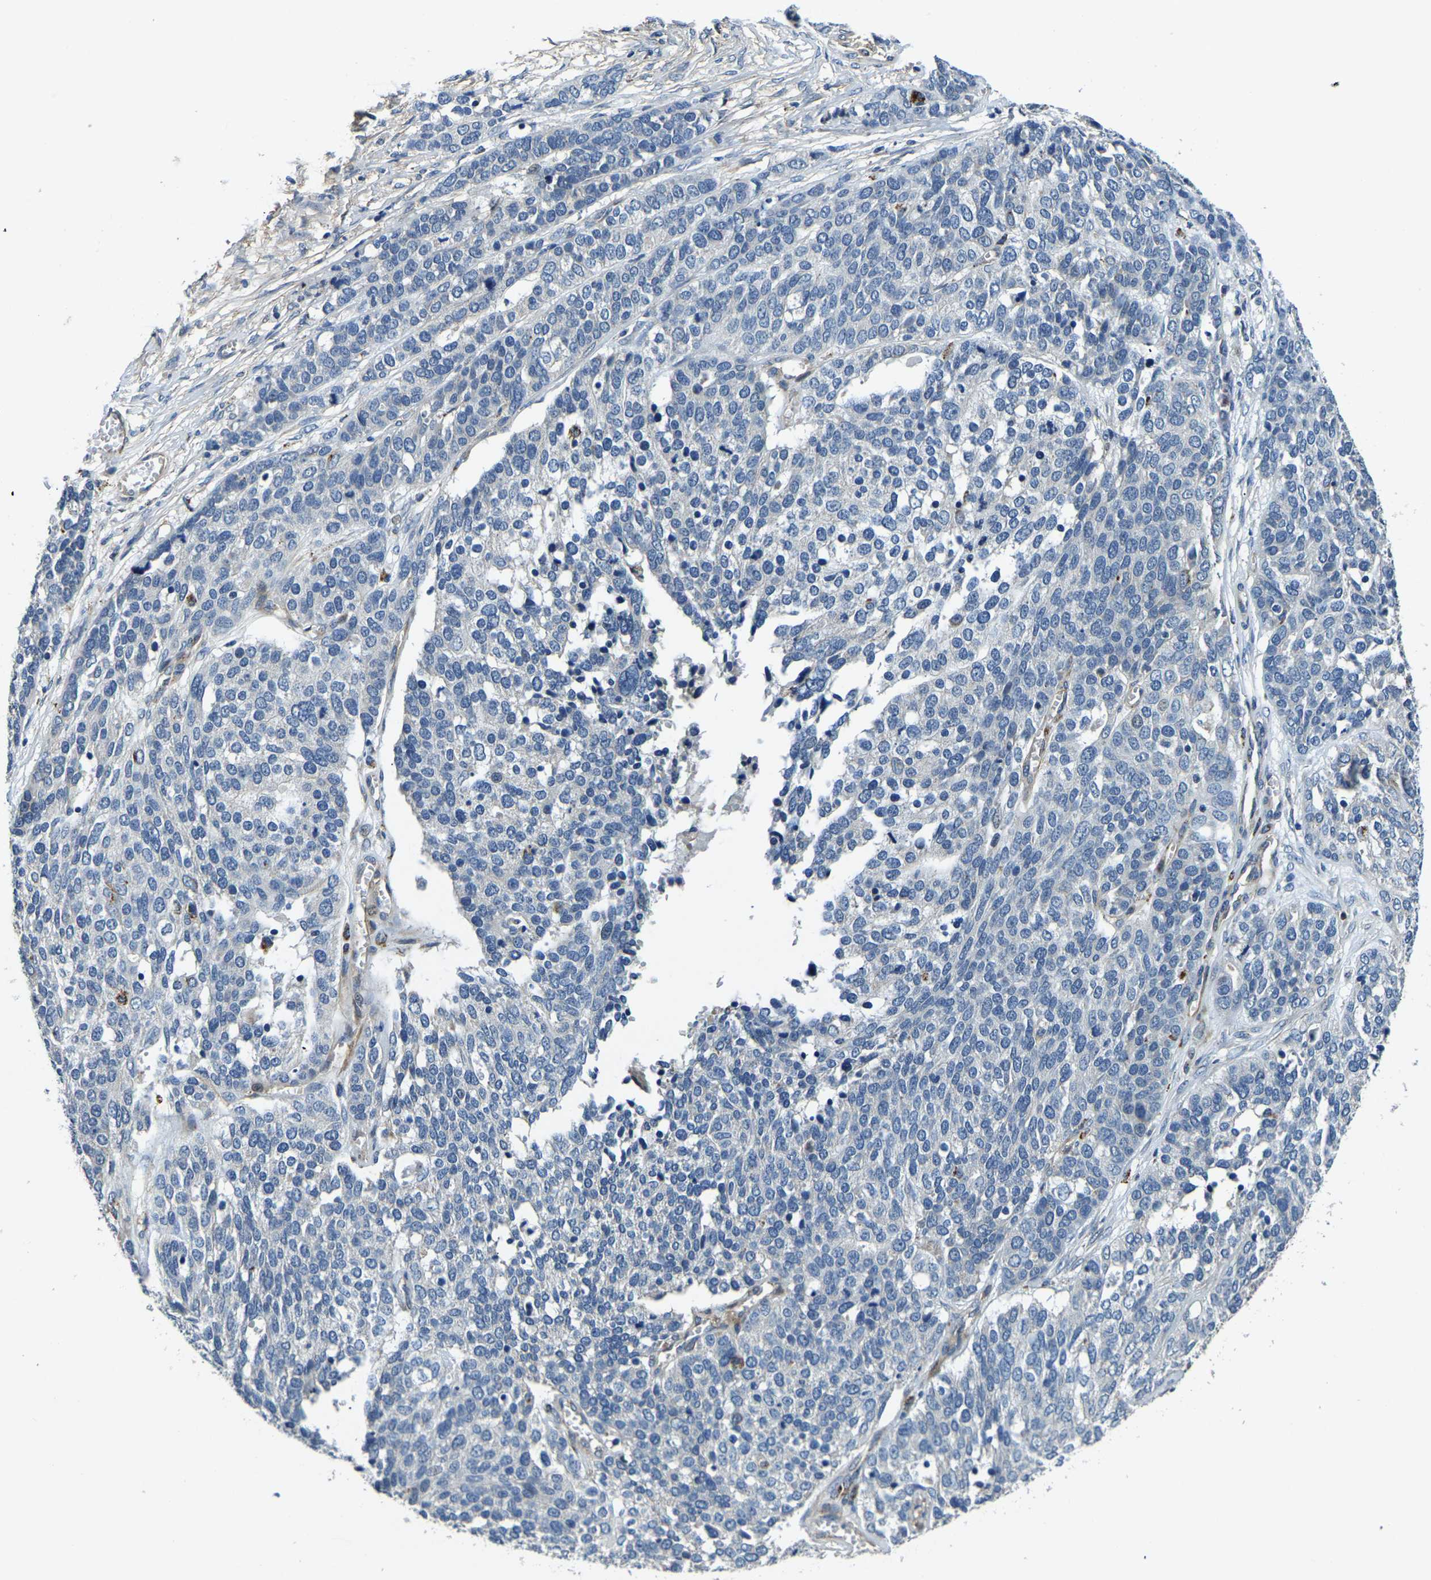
{"staining": {"intensity": "negative", "quantity": "none", "location": "none"}, "tissue": "ovarian cancer", "cell_type": "Tumor cells", "image_type": "cancer", "snomed": [{"axis": "morphology", "description": "Cystadenocarcinoma, serous, NOS"}, {"axis": "topography", "description": "Ovary"}], "caption": "Image shows no protein positivity in tumor cells of ovarian cancer tissue.", "gene": "RNF39", "patient": {"sex": "female", "age": 44}}